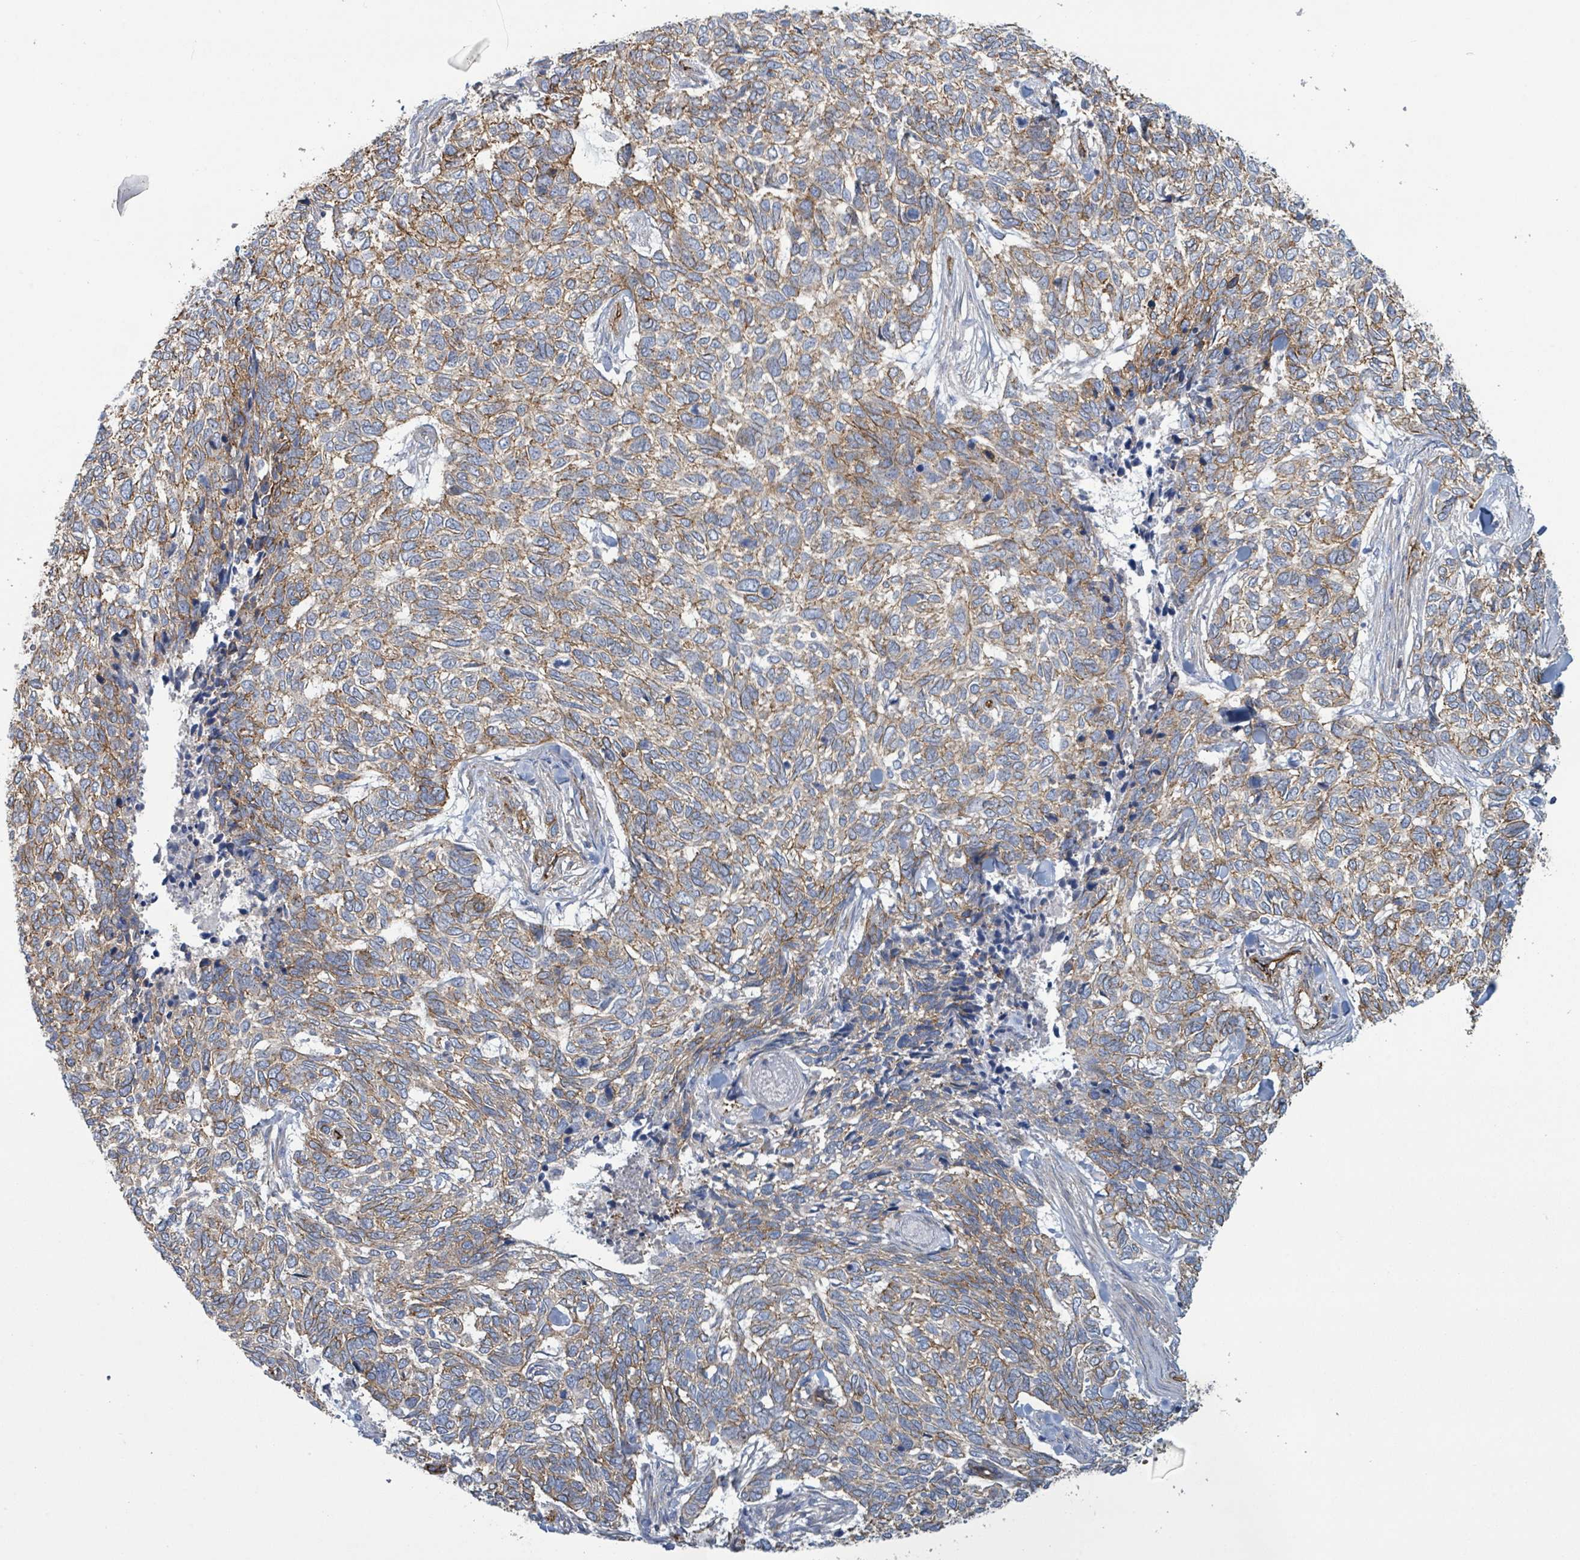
{"staining": {"intensity": "moderate", "quantity": ">75%", "location": "cytoplasmic/membranous"}, "tissue": "skin cancer", "cell_type": "Tumor cells", "image_type": "cancer", "snomed": [{"axis": "morphology", "description": "Basal cell carcinoma"}, {"axis": "topography", "description": "Skin"}], "caption": "Immunohistochemistry (IHC) staining of skin cancer, which demonstrates medium levels of moderate cytoplasmic/membranous expression in approximately >75% of tumor cells indicating moderate cytoplasmic/membranous protein positivity. The staining was performed using DAB (brown) for protein detection and nuclei were counterstained in hematoxylin (blue).", "gene": "LDOC1", "patient": {"sex": "female", "age": 65}}